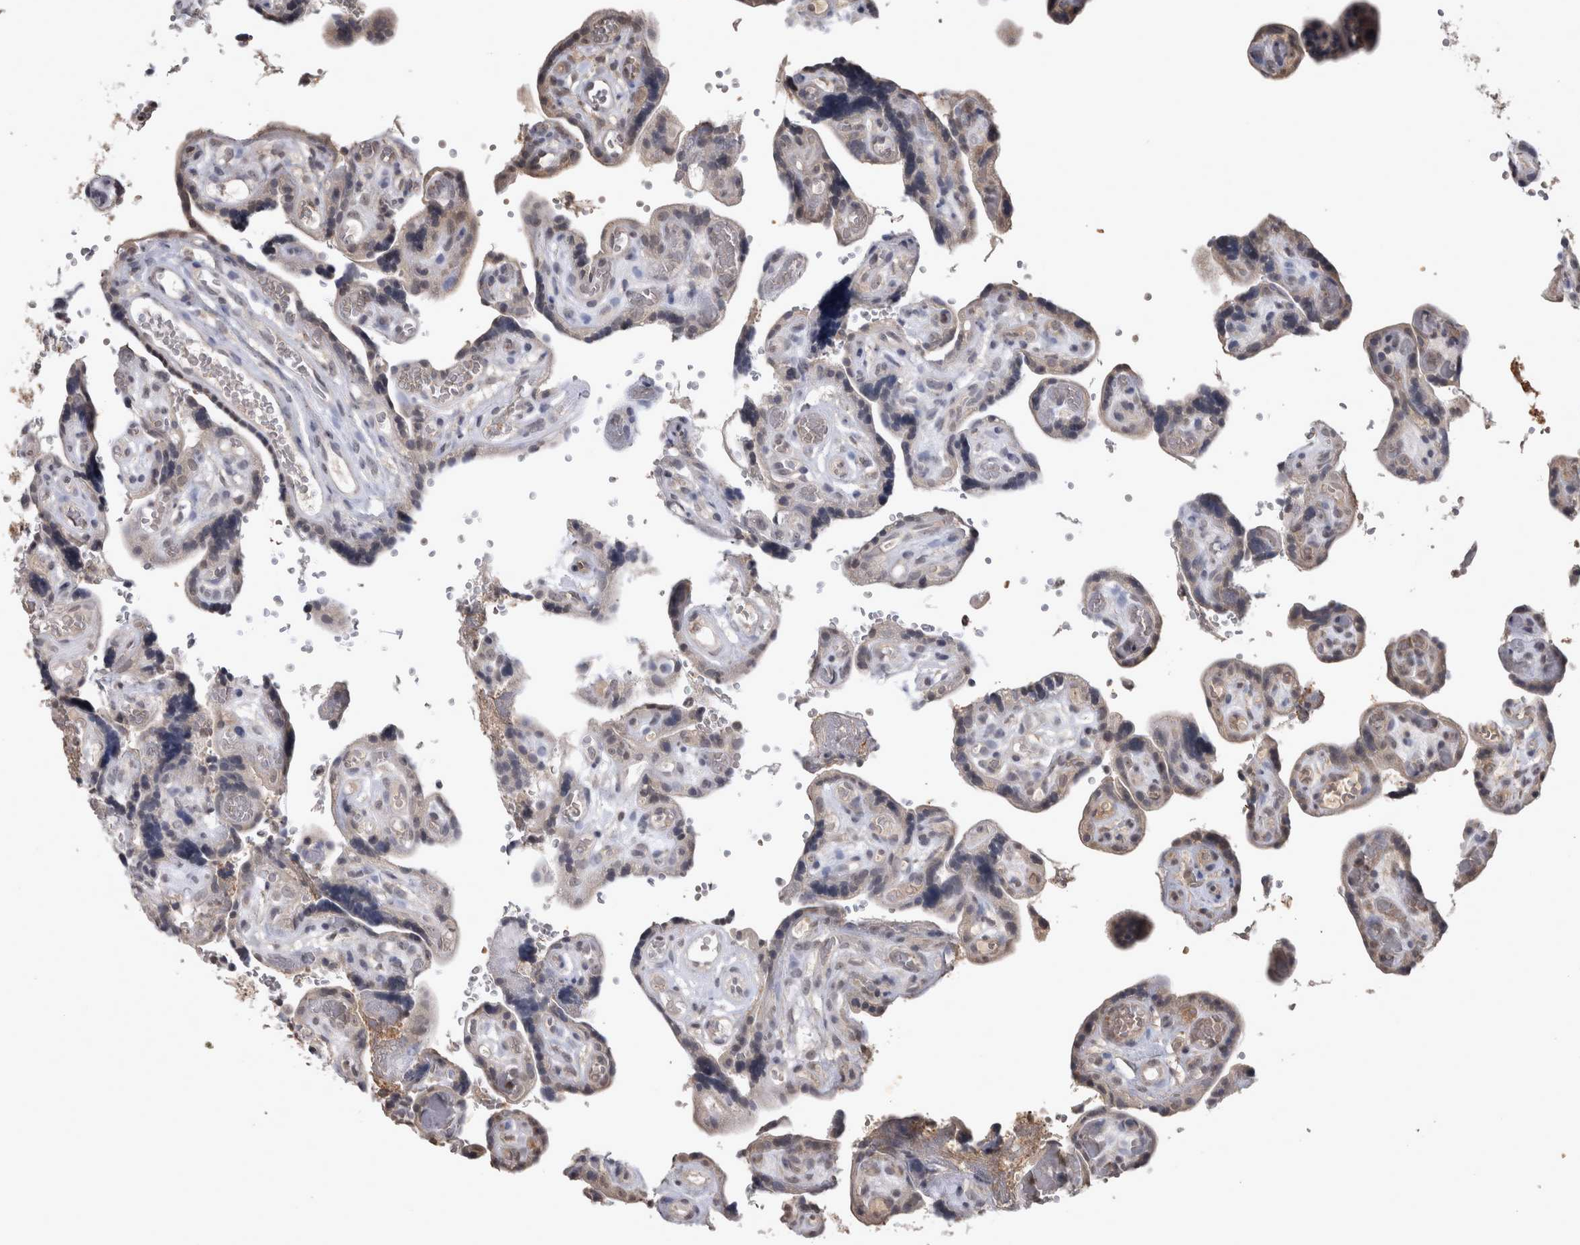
{"staining": {"intensity": "weak", "quantity": "25%-75%", "location": "cytoplasmic/membranous,nuclear"}, "tissue": "placenta", "cell_type": "Decidual cells", "image_type": "normal", "snomed": [{"axis": "morphology", "description": "Normal tissue, NOS"}, {"axis": "topography", "description": "Placenta"}], "caption": "DAB (3,3'-diaminobenzidine) immunohistochemical staining of normal human placenta shows weak cytoplasmic/membranous,nuclear protein staining in approximately 25%-75% of decidual cells.", "gene": "WNT7A", "patient": {"sex": "female", "age": 30}}